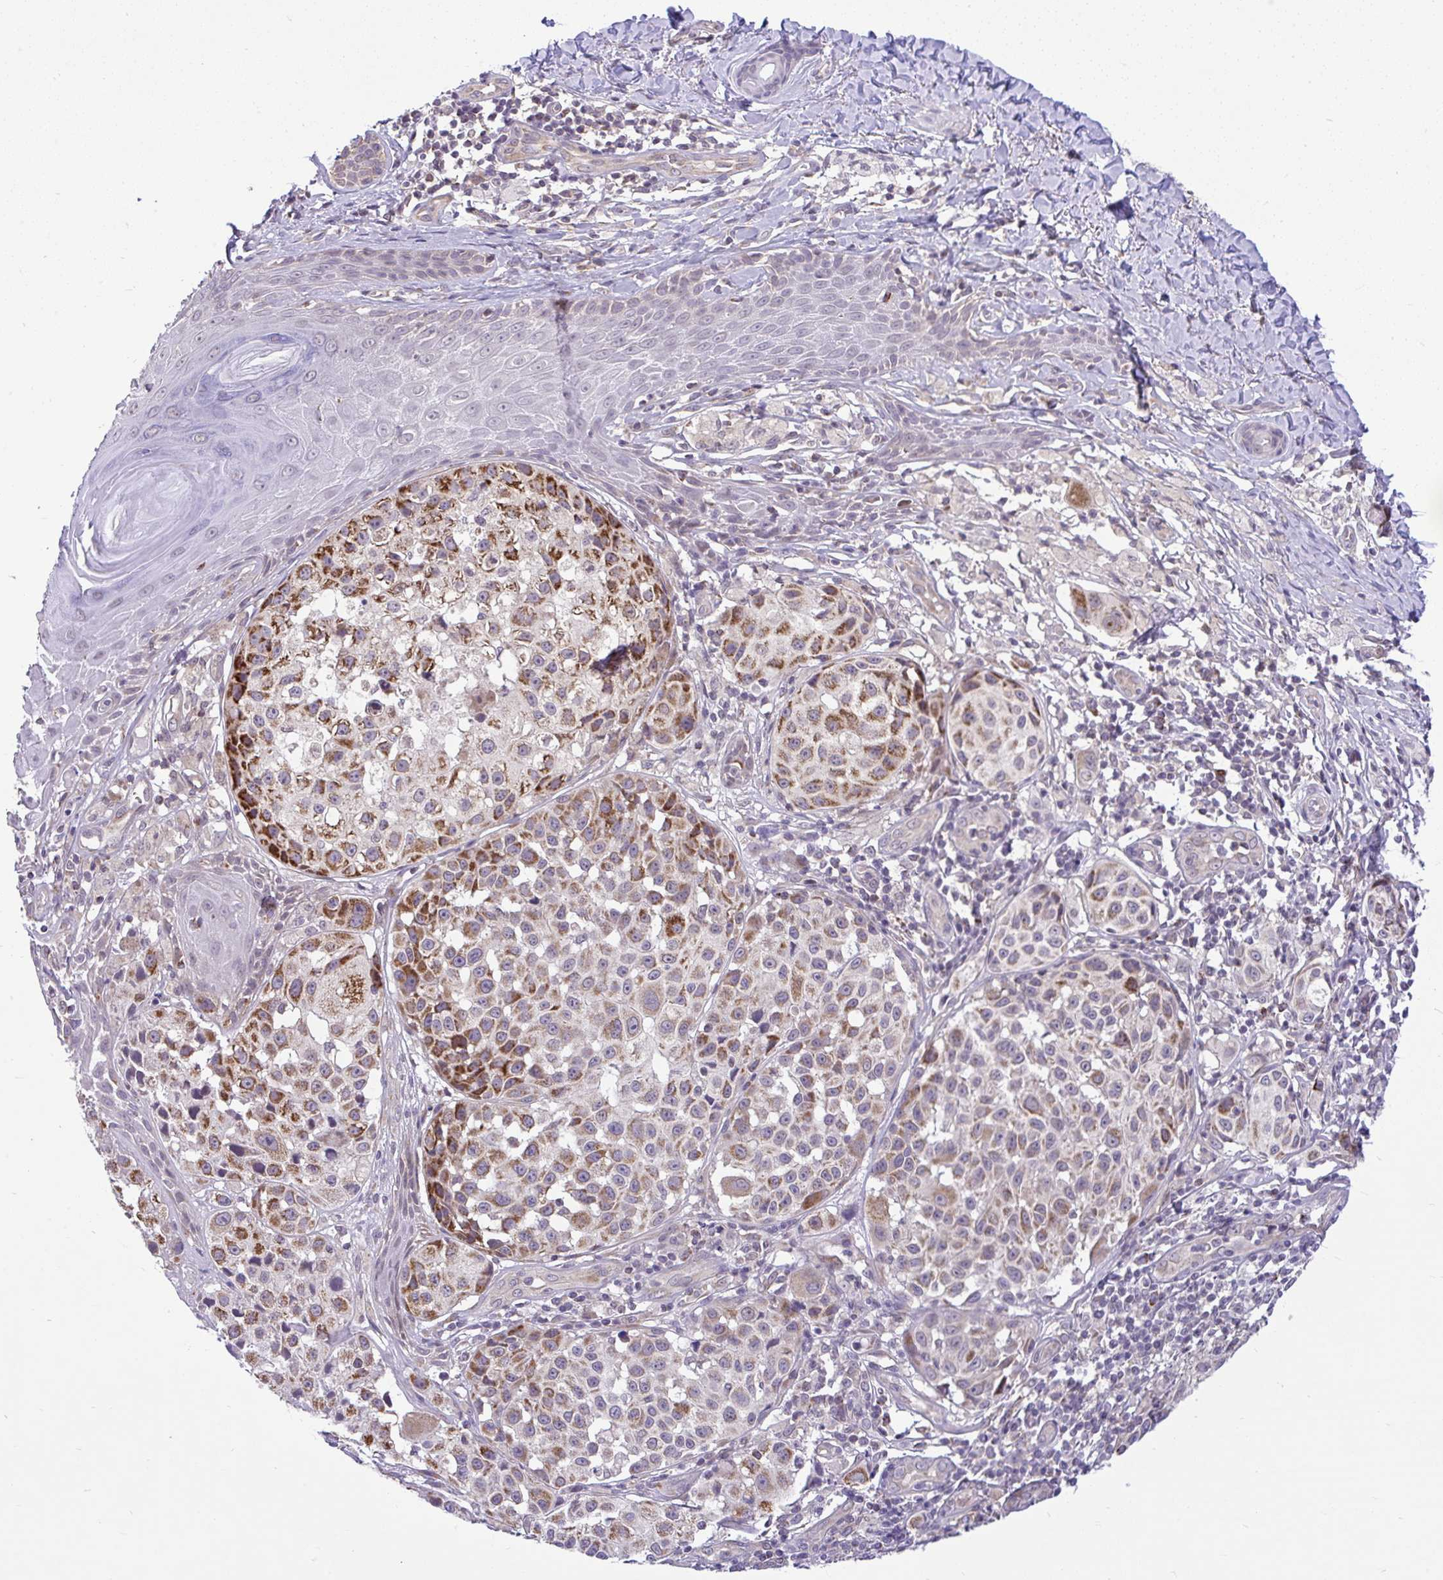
{"staining": {"intensity": "strong", "quantity": "<25%", "location": "cytoplasmic/membranous"}, "tissue": "melanoma", "cell_type": "Tumor cells", "image_type": "cancer", "snomed": [{"axis": "morphology", "description": "Malignant melanoma, NOS"}, {"axis": "topography", "description": "Skin"}], "caption": "A brown stain shows strong cytoplasmic/membranous positivity of a protein in human melanoma tumor cells.", "gene": "PYCR2", "patient": {"sex": "male", "age": 39}}